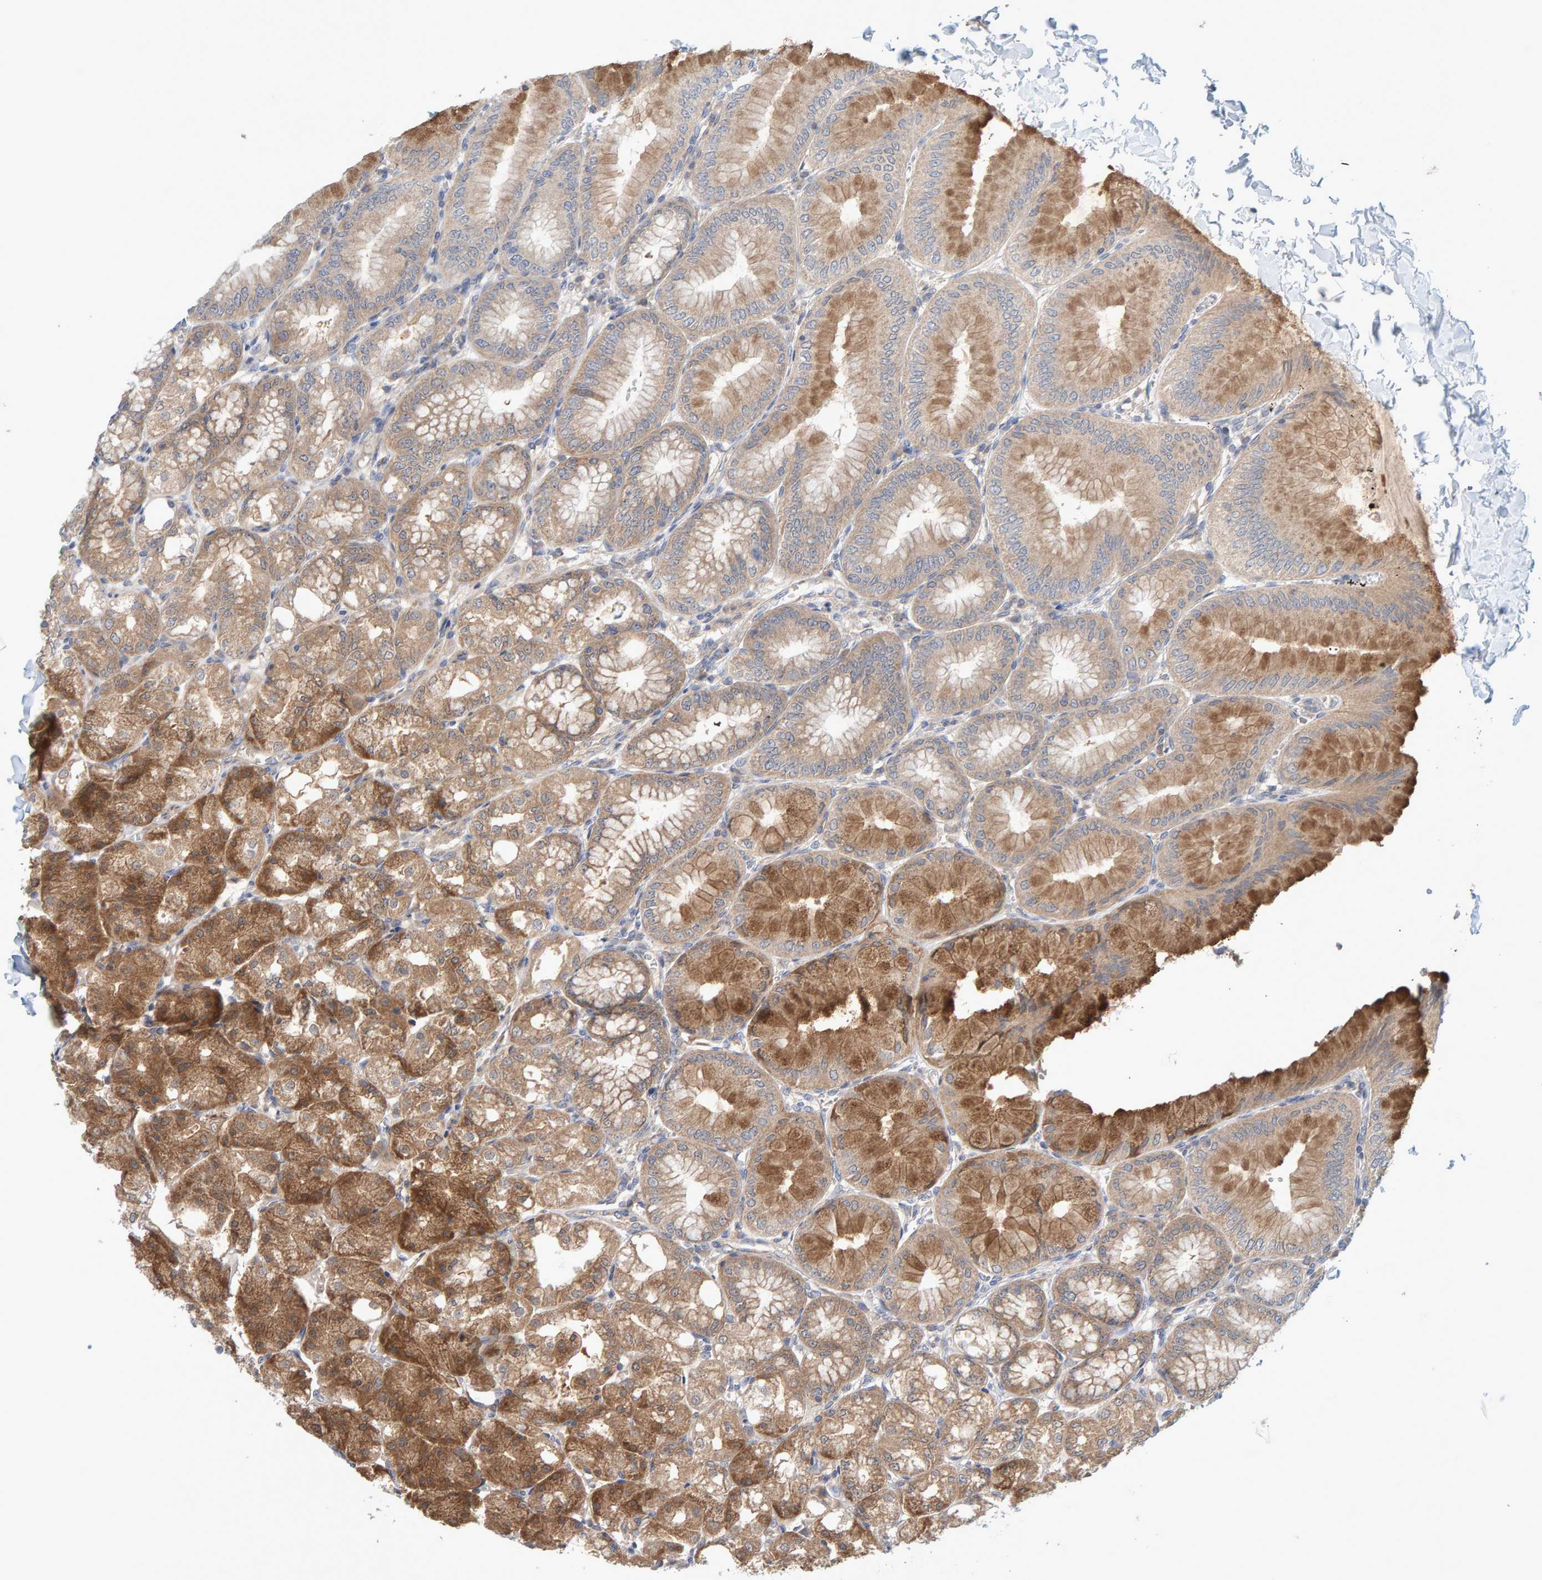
{"staining": {"intensity": "moderate", "quantity": "25%-75%", "location": "cytoplasmic/membranous"}, "tissue": "stomach", "cell_type": "Glandular cells", "image_type": "normal", "snomed": [{"axis": "morphology", "description": "Normal tissue, NOS"}, {"axis": "topography", "description": "Stomach, lower"}], "caption": "Immunohistochemistry of unremarkable human stomach displays medium levels of moderate cytoplasmic/membranous positivity in approximately 25%-75% of glandular cells.", "gene": "TATDN1", "patient": {"sex": "male", "age": 71}}